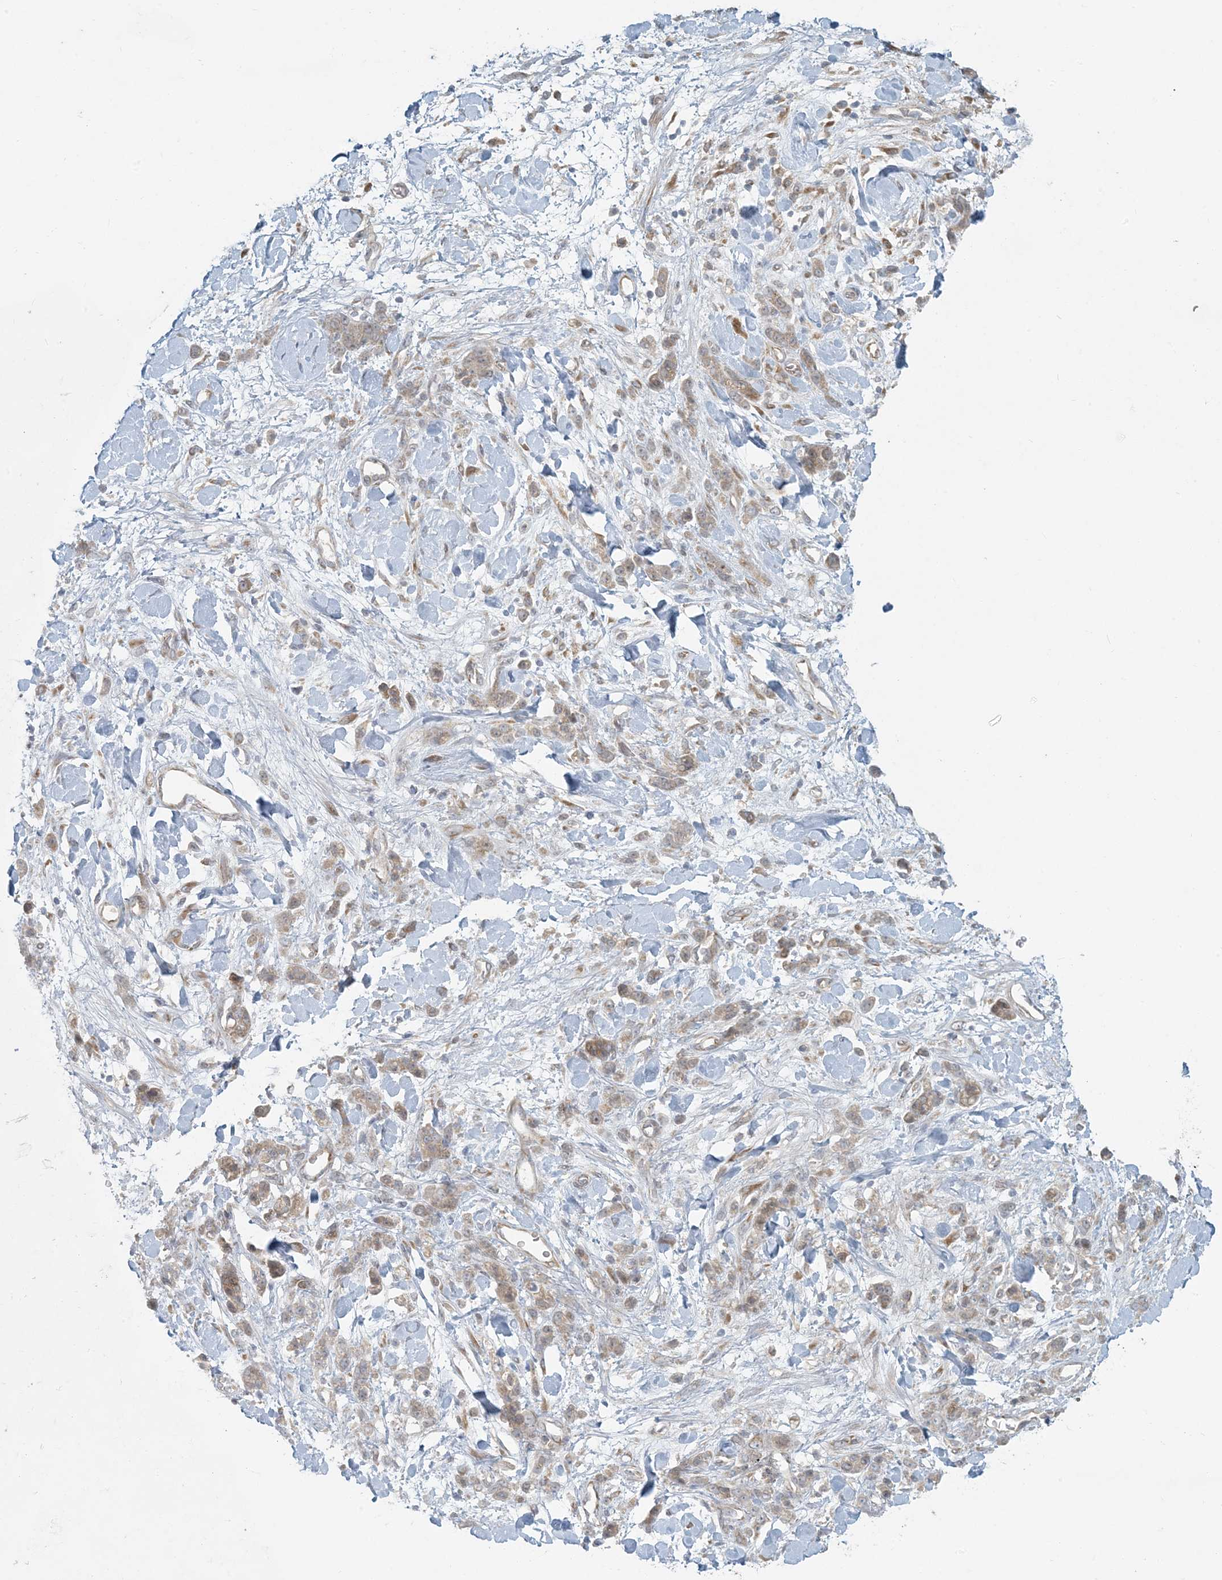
{"staining": {"intensity": "weak", "quantity": ">75%", "location": "cytoplasmic/membranous"}, "tissue": "stomach cancer", "cell_type": "Tumor cells", "image_type": "cancer", "snomed": [{"axis": "morphology", "description": "Normal tissue, NOS"}, {"axis": "morphology", "description": "Adenocarcinoma, NOS"}, {"axis": "topography", "description": "Stomach"}], "caption": "Weak cytoplasmic/membranous protein staining is seen in approximately >75% of tumor cells in stomach cancer (adenocarcinoma).", "gene": "HACL1", "patient": {"sex": "male", "age": 82}}